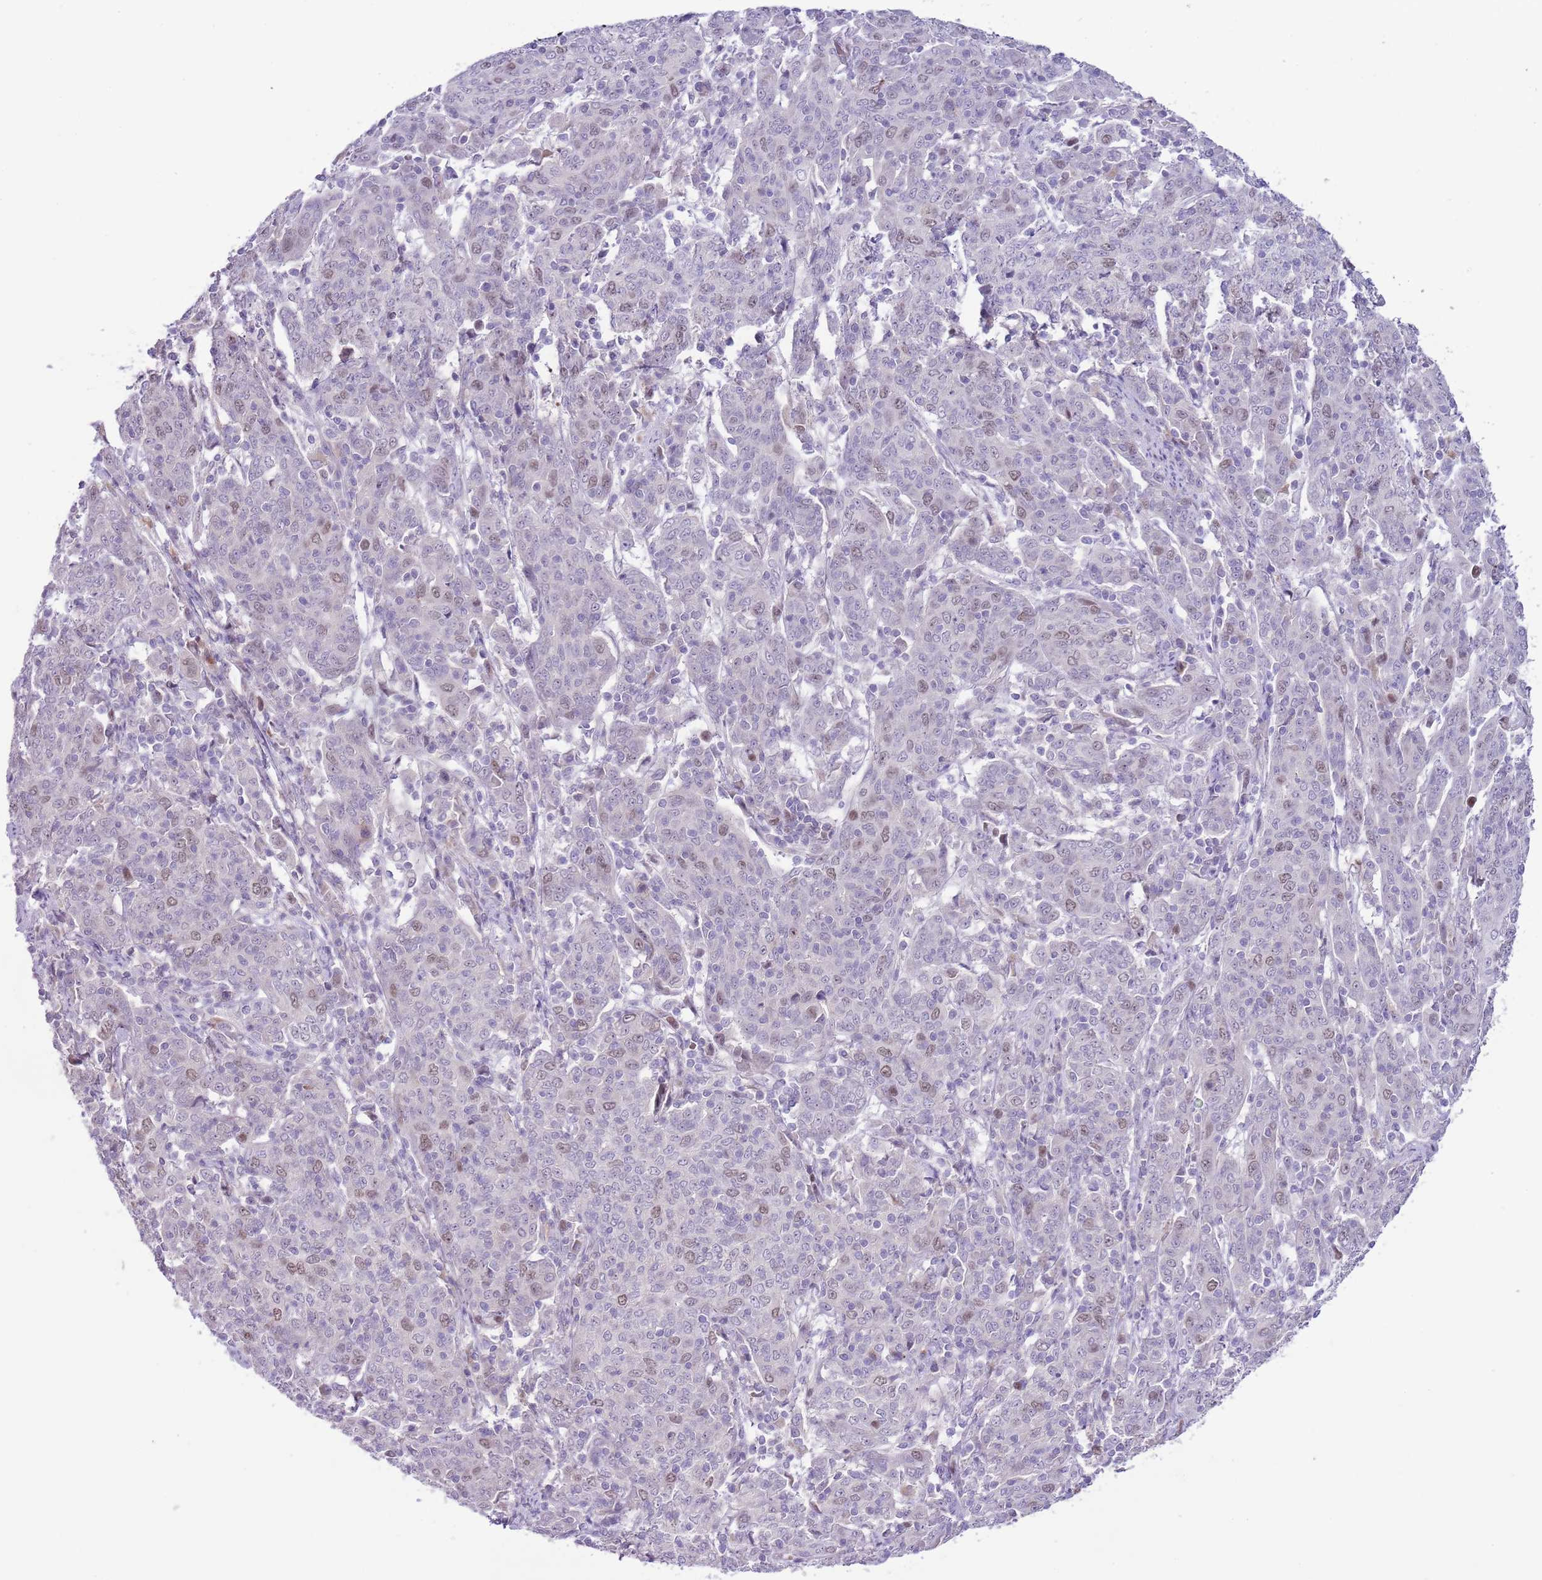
{"staining": {"intensity": "moderate", "quantity": "<25%", "location": "nuclear"}, "tissue": "cervical cancer", "cell_type": "Tumor cells", "image_type": "cancer", "snomed": [{"axis": "morphology", "description": "Squamous cell carcinoma, NOS"}, {"axis": "topography", "description": "Cervix"}], "caption": "Cervical cancer stained with a protein marker demonstrates moderate staining in tumor cells.", "gene": "FBRSL1", "patient": {"sex": "female", "age": 67}}